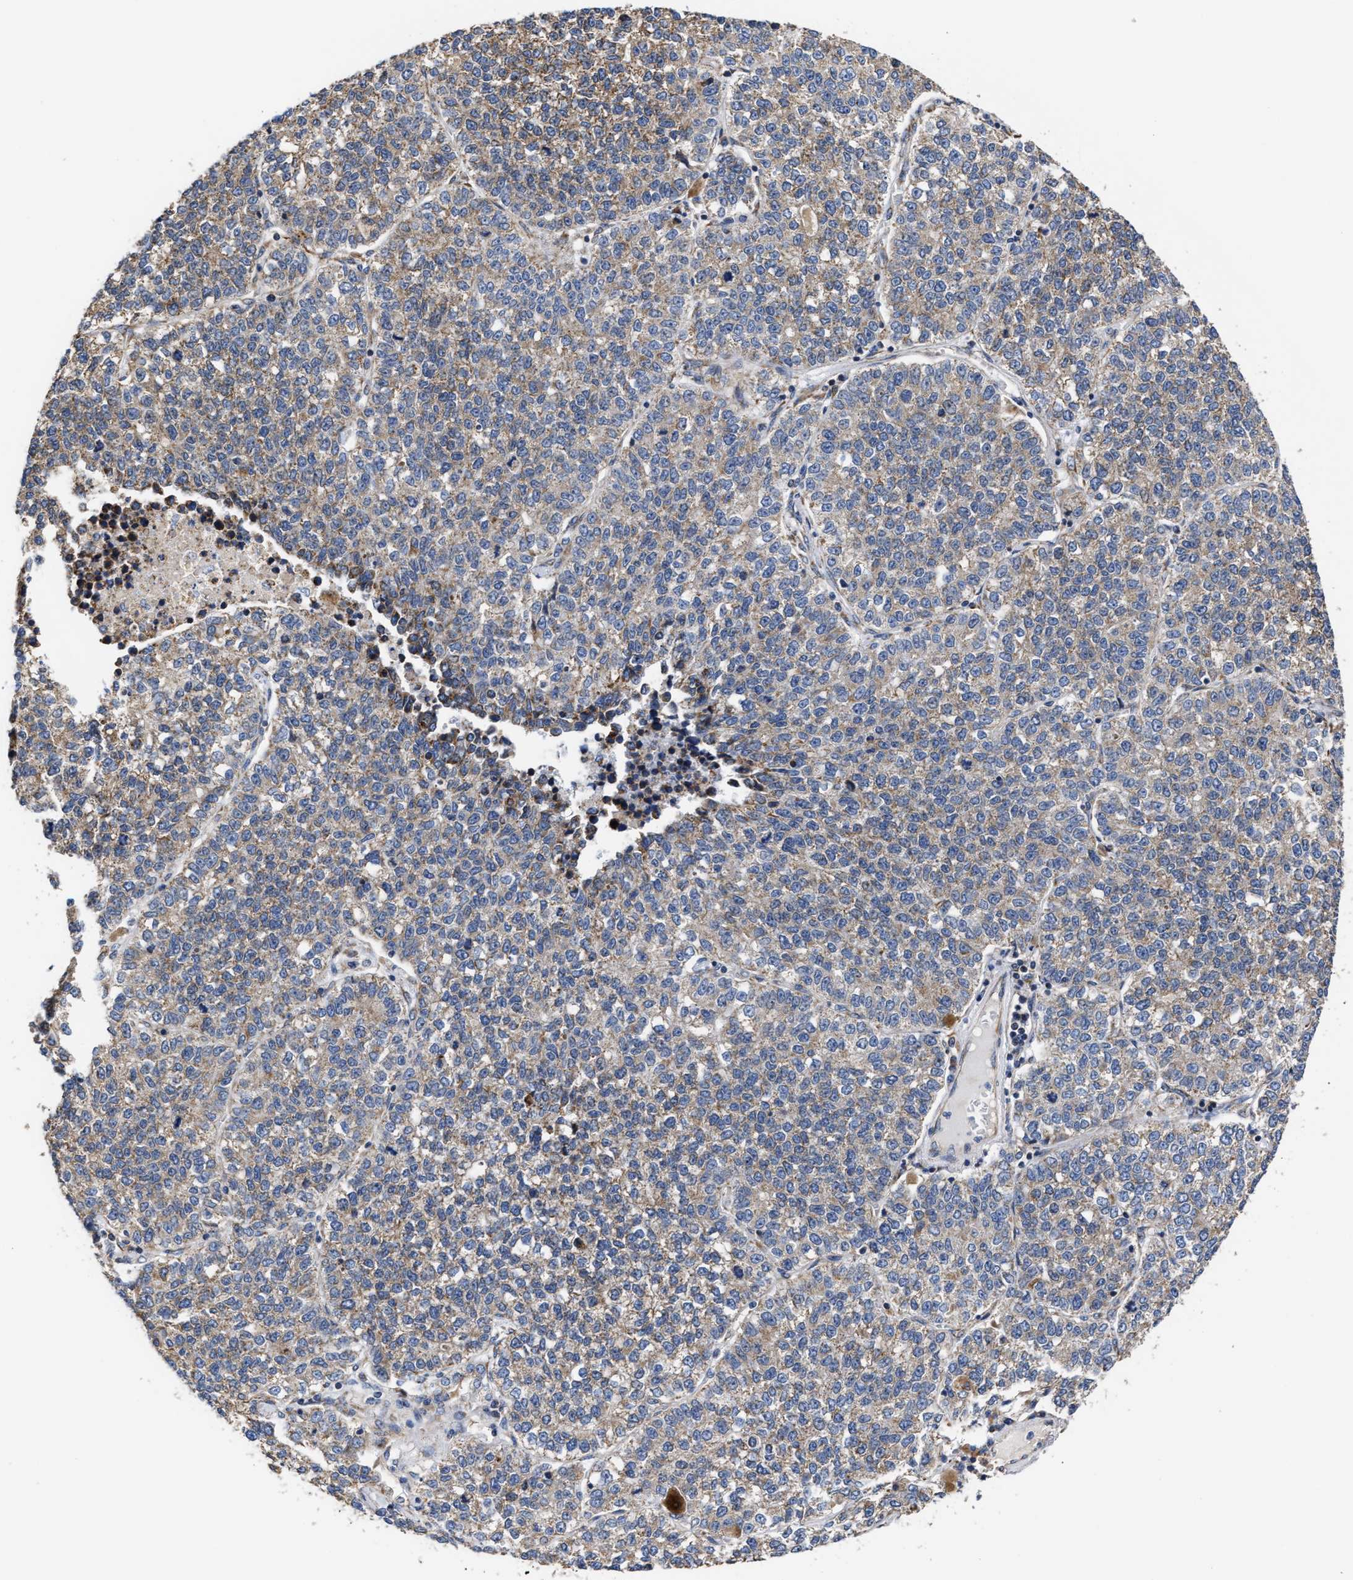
{"staining": {"intensity": "weak", "quantity": "25%-75%", "location": "cytoplasmic/membranous"}, "tissue": "lung cancer", "cell_type": "Tumor cells", "image_type": "cancer", "snomed": [{"axis": "morphology", "description": "Adenocarcinoma, NOS"}, {"axis": "topography", "description": "Lung"}], "caption": "Tumor cells exhibit weak cytoplasmic/membranous expression in approximately 25%-75% of cells in lung cancer.", "gene": "MALSU1", "patient": {"sex": "male", "age": 49}}